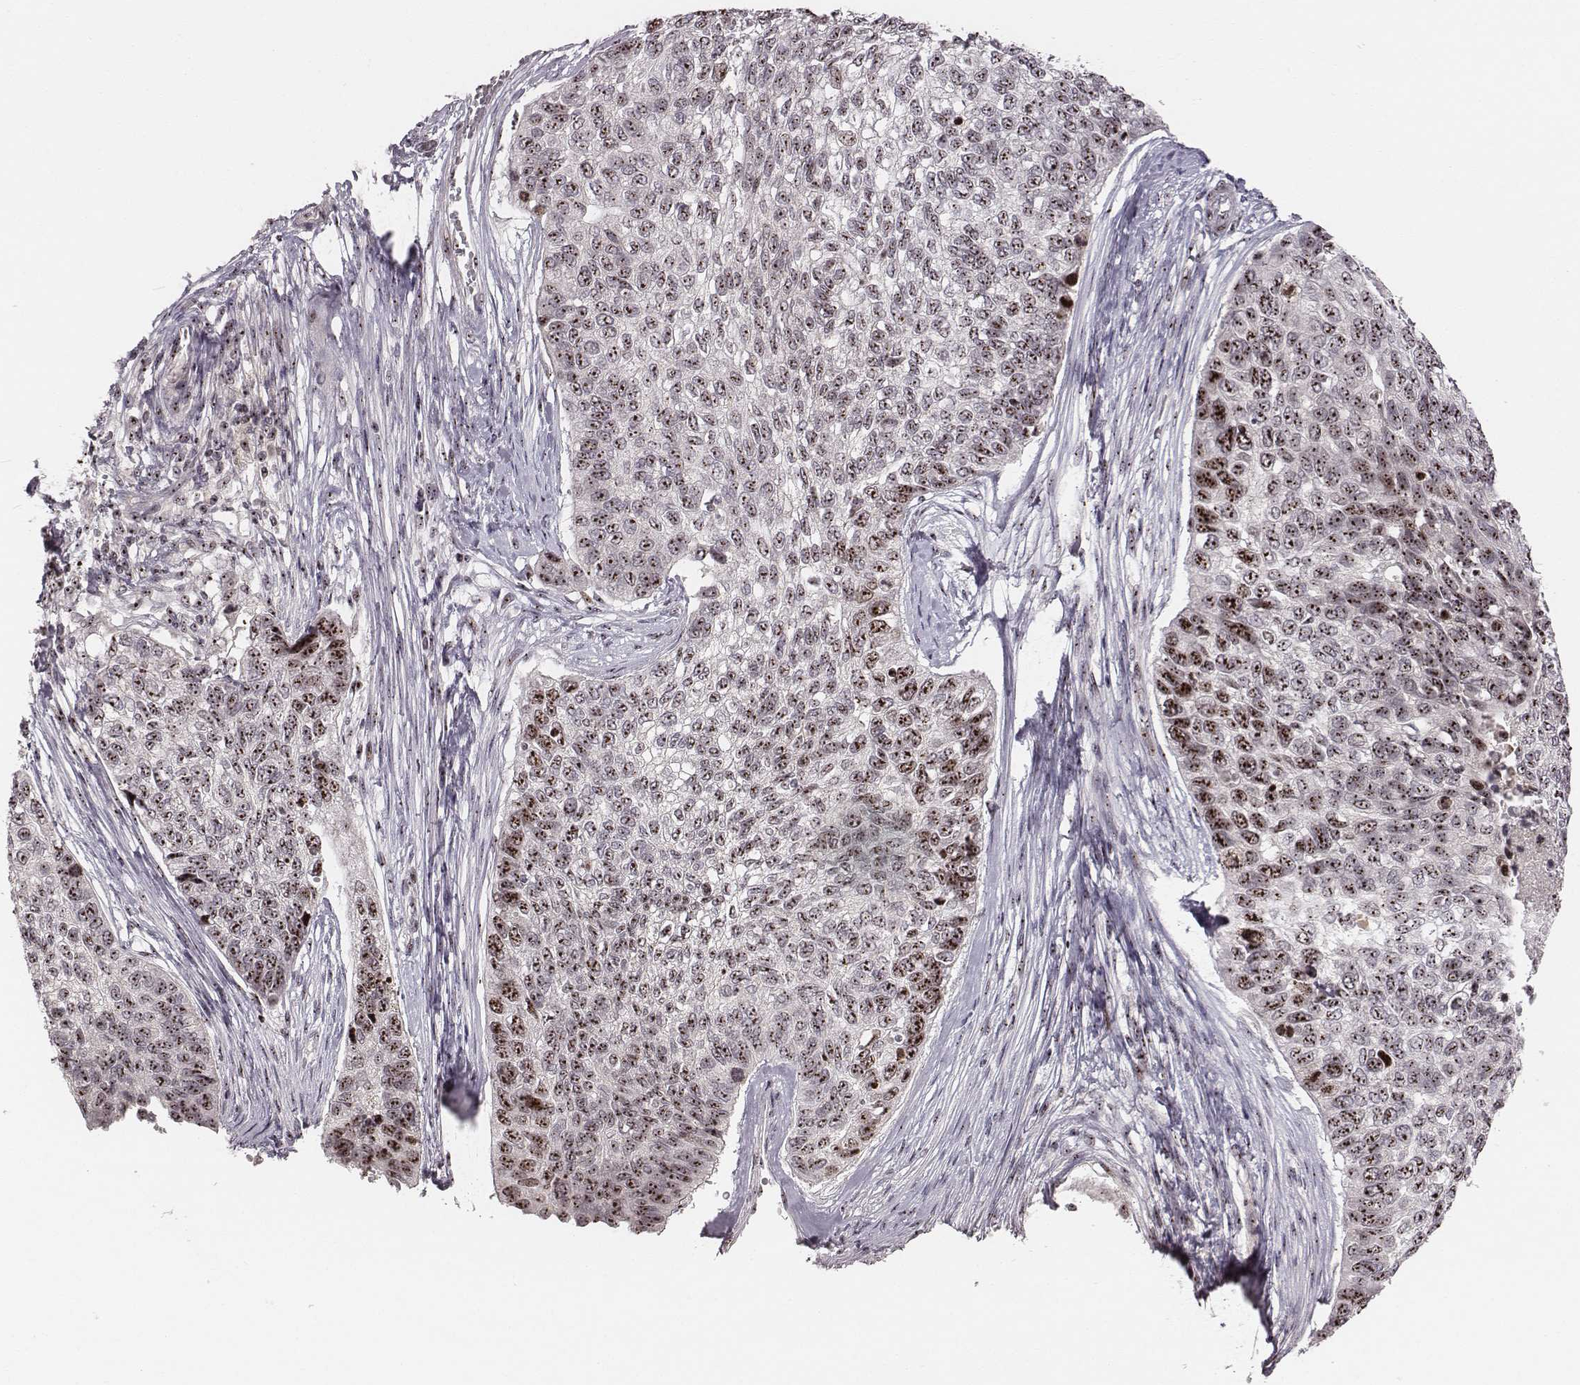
{"staining": {"intensity": "moderate", "quantity": ">75%", "location": "nuclear"}, "tissue": "lung cancer", "cell_type": "Tumor cells", "image_type": "cancer", "snomed": [{"axis": "morphology", "description": "Squamous cell carcinoma, NOS"}, {"axis": "topography", "description": "Lung"}], "caption": "Lung cancer stained for a protein (brown) reveals moderate nuclear positive expression in approximately >75% of tumor cells.", "gene": "NOP56", "patient": {"sex": "male", "age": 69}}